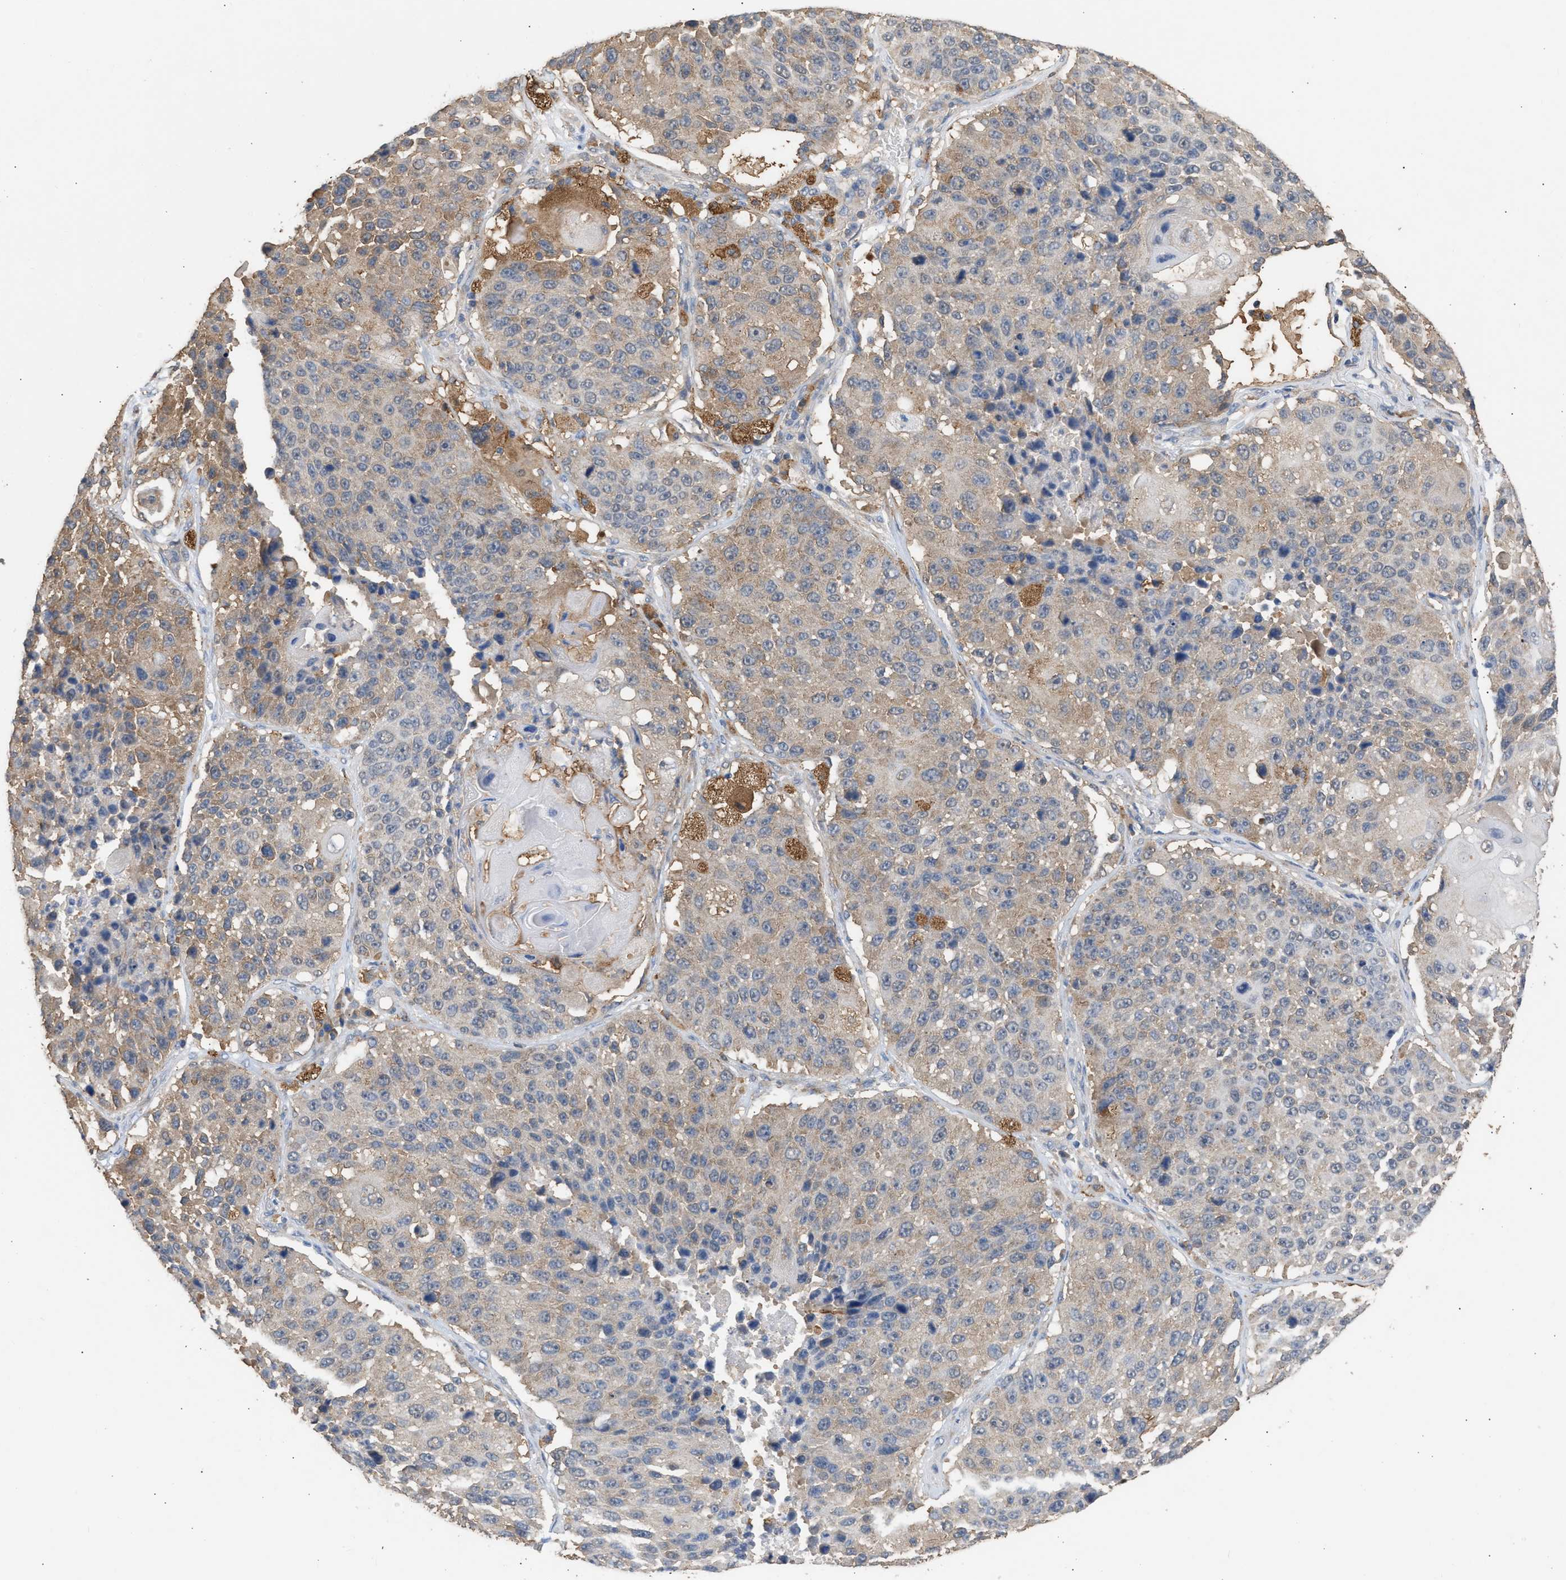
{"staining": {"intensity": "weak", "quantity": ">75%", "location": "cytoplasmic/membranous"}, "tissue": "lung cancer", "cell_type": "Tumor cells", "image_type": "cancer", "snomed": [{"axis": "morphology", "description": "Squamous cell carcinoma, NOS"}, {"axis": "topography", "description": "Lung"}], "caption": "Lung cancer stained with IHC reveals weak cytoplasmic/membranous expression in approximately >75% of tumor cells. (brown staining indicates protein expression, while blue staining denotes nuclei).", "gene": "GCN1", "patient": {"sex": "male", "age": 61}}